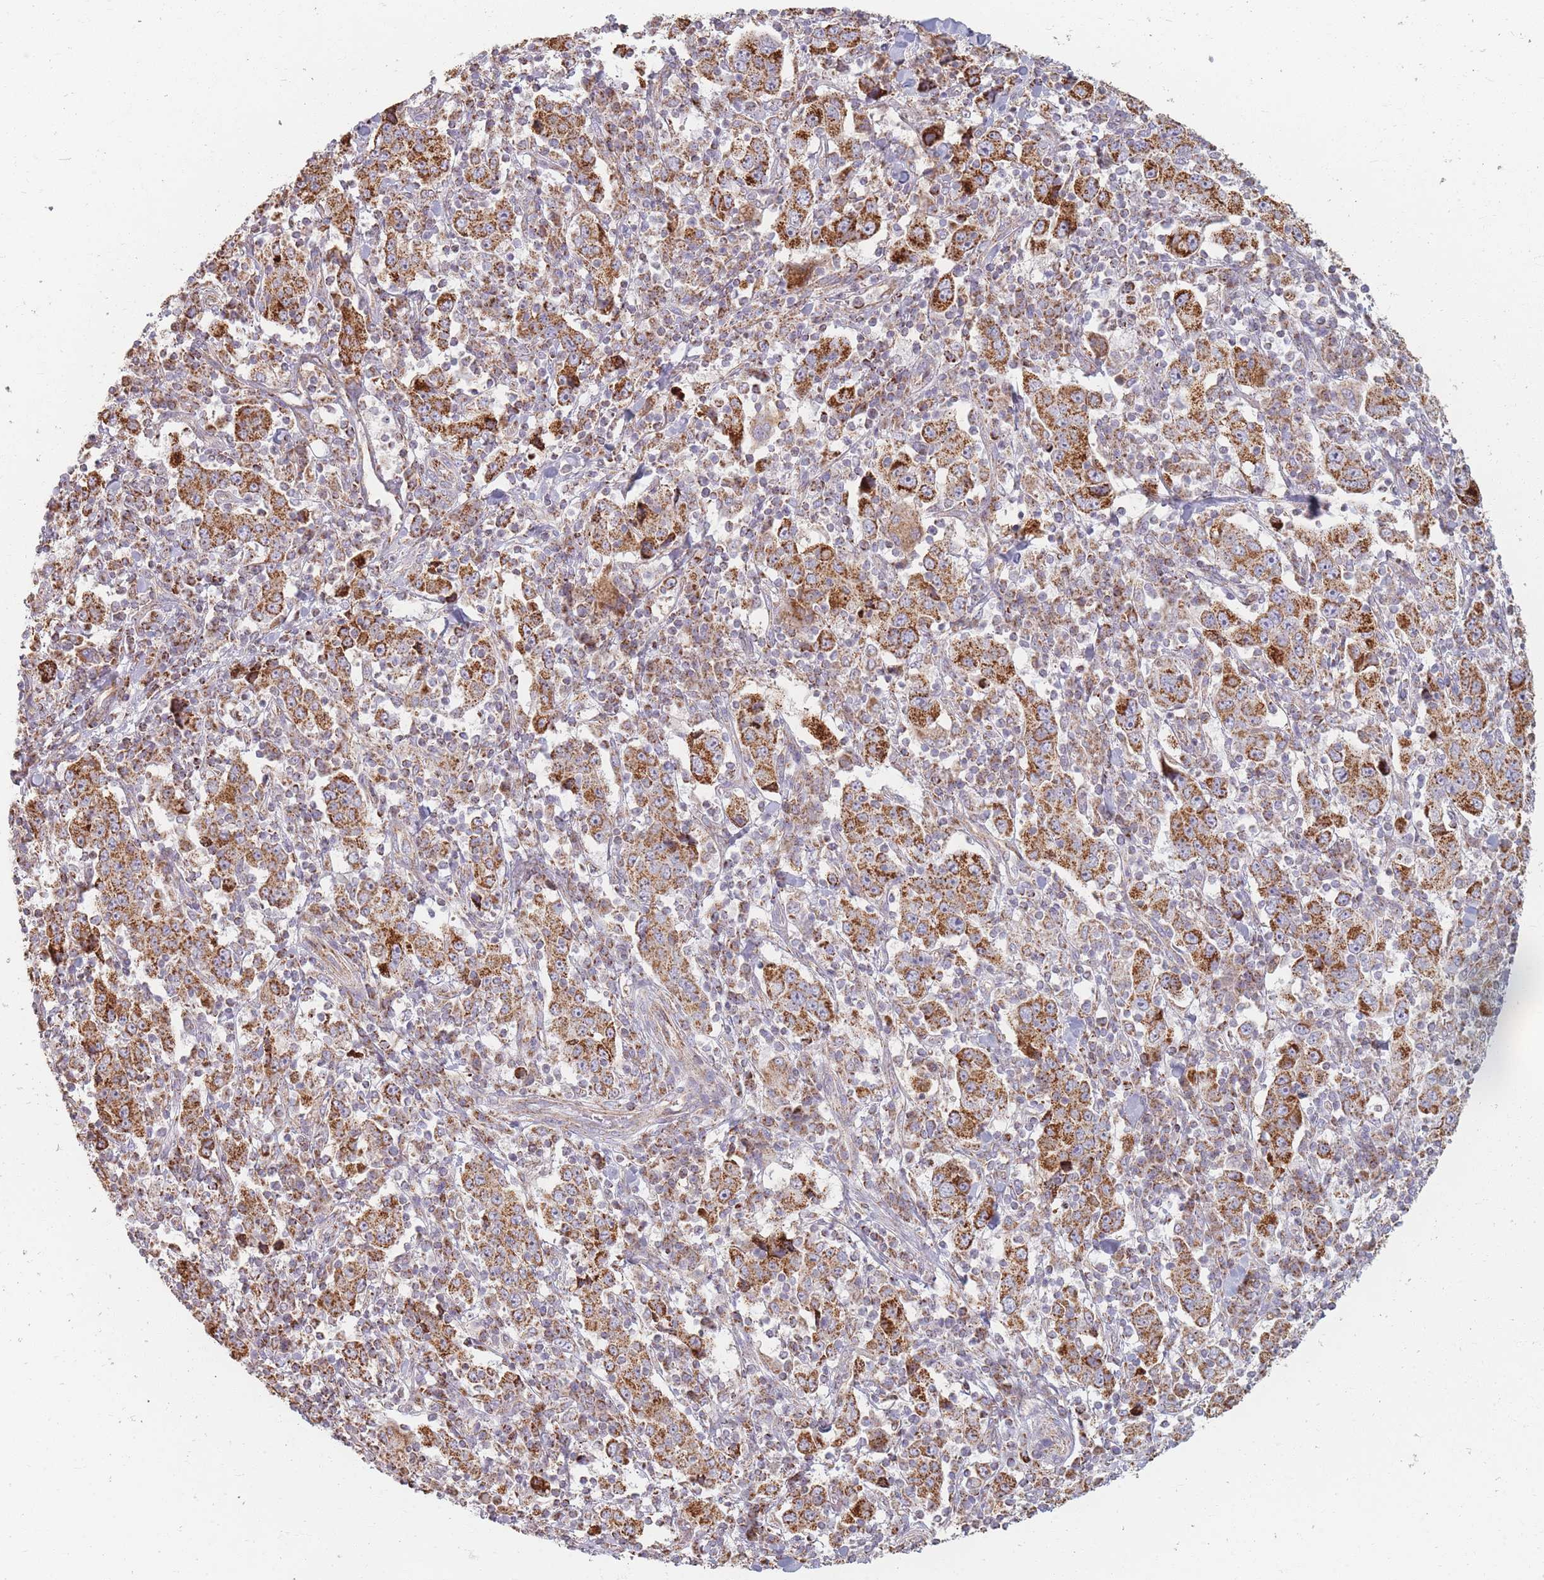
{"staining": {"intensity": "strong", "quantity": ">75%", "location": "cytoplasmic/membranous"}, "tissue": "stomach cancer", "cell_type": "Tumor cells", "image_type": "cancer", "snomed": [{"axis": "morphology", "description": "Normal tissue, NOS"}, {"axis": "morphology", "description": "Adenocarcinoma, NOS"}, {"axis": "topography", "description": "Stomach, upper"}, {"axis": "topography", "description": "Stomach"}], "caption": "A brown stain highlights strong cytoplasmic/membranous positivity of a protein in stomach cancer (adenocarcinoma) tumor cells.", "gene": "ESRP2", "patient": {"sex": "male", "age": 59}}